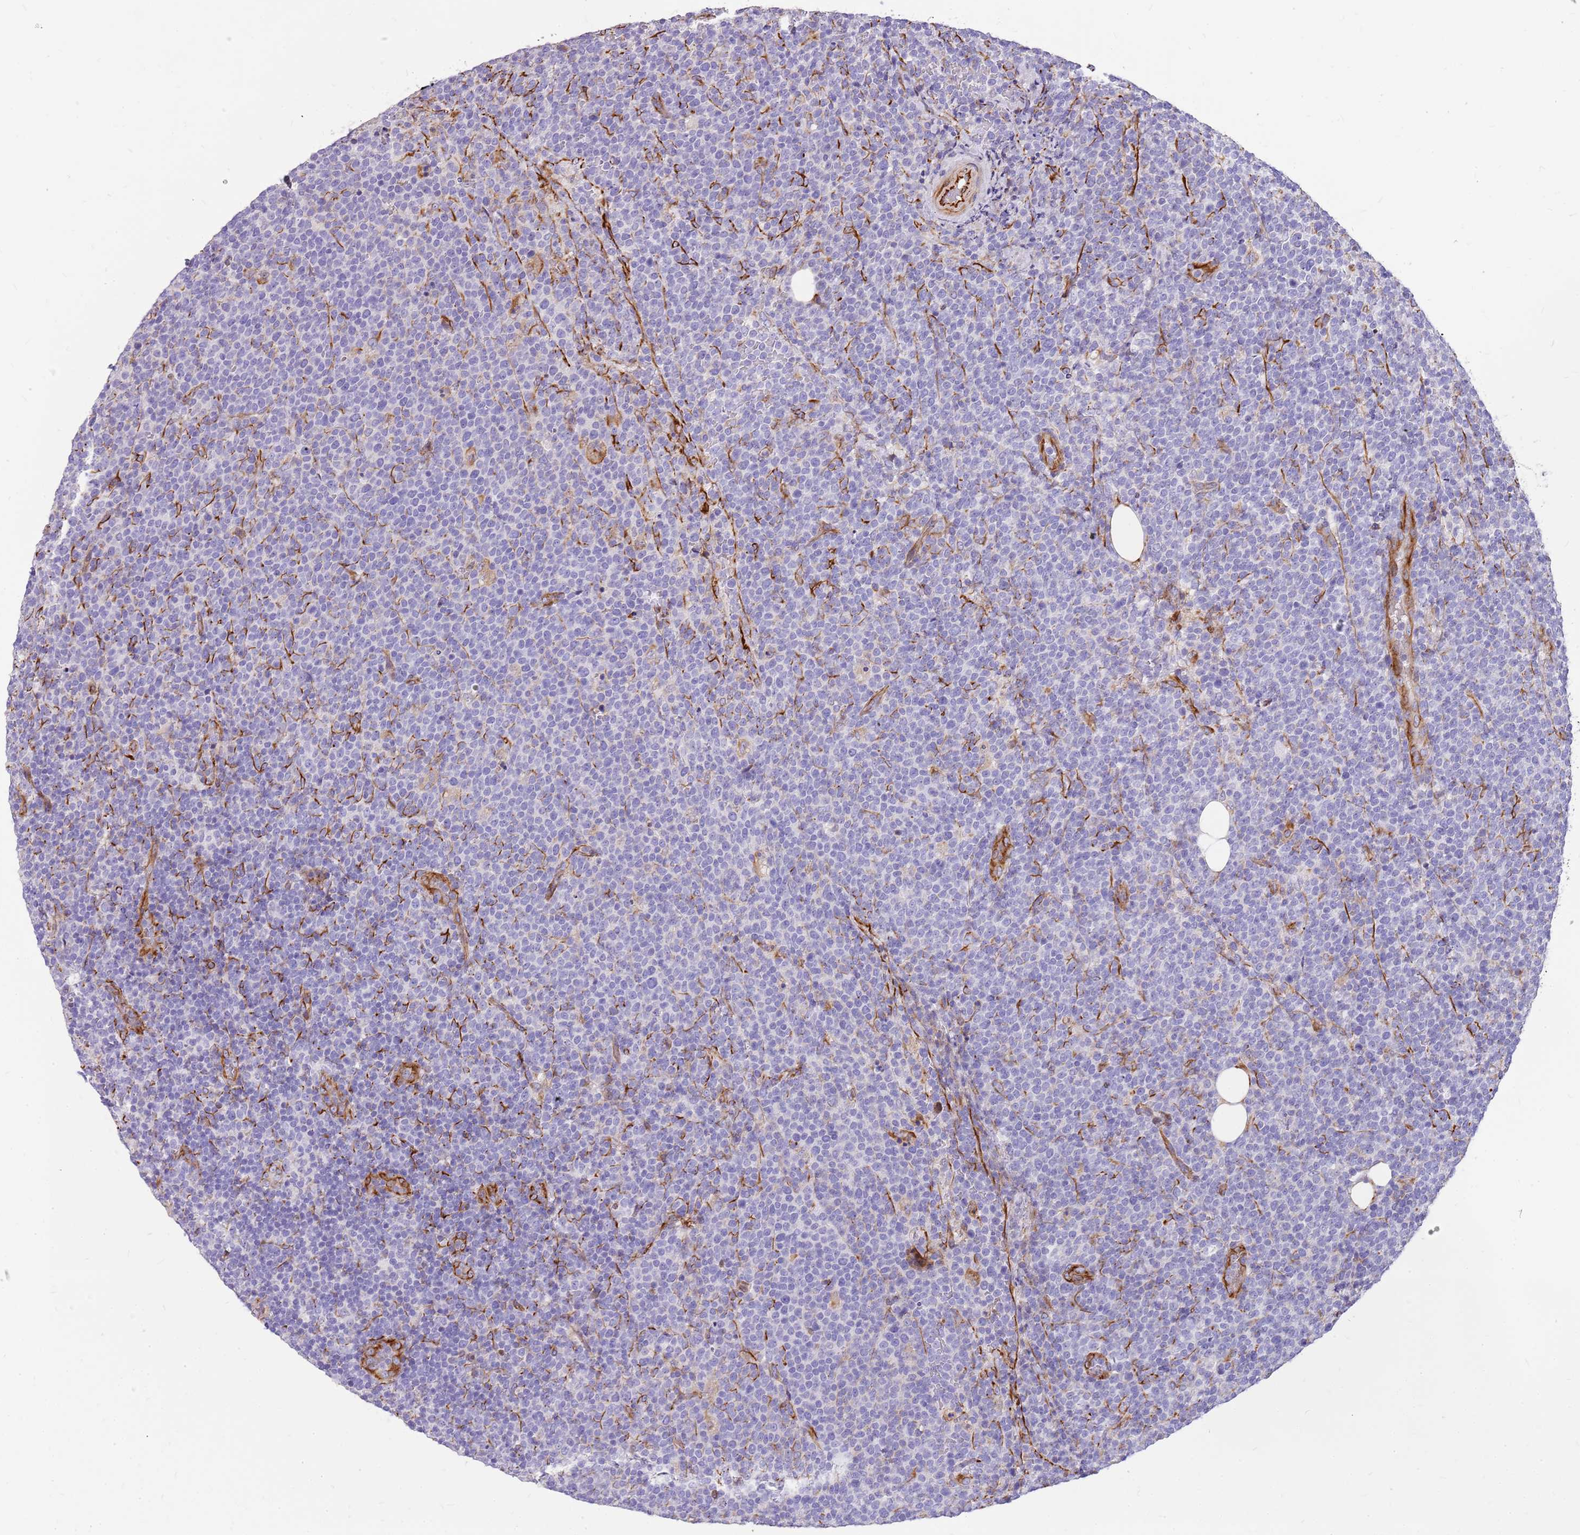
{"staining": {"intensity": "negative", "quantity": "none", "location": "none"}, "tissue": "lymphoma", "cell_type": "Tumor cells", "image_type": "cancer", "snomed": [{"axis": "morphology", "description": "Malignant lymphoma, non-Hodgkin's type, High grade"}, {"axis": "topography", "description": "Lymph node"}], "caption": "DAB (3,3'-diaminobenzidine) immunohistochemical staining of human malignant lymphoma, non-Hodgkin's type (high-grade) displays no significant expression in tumor cells.", "gene": "ZDHHC1", "patient": {"sex": "male", "age": 61}}